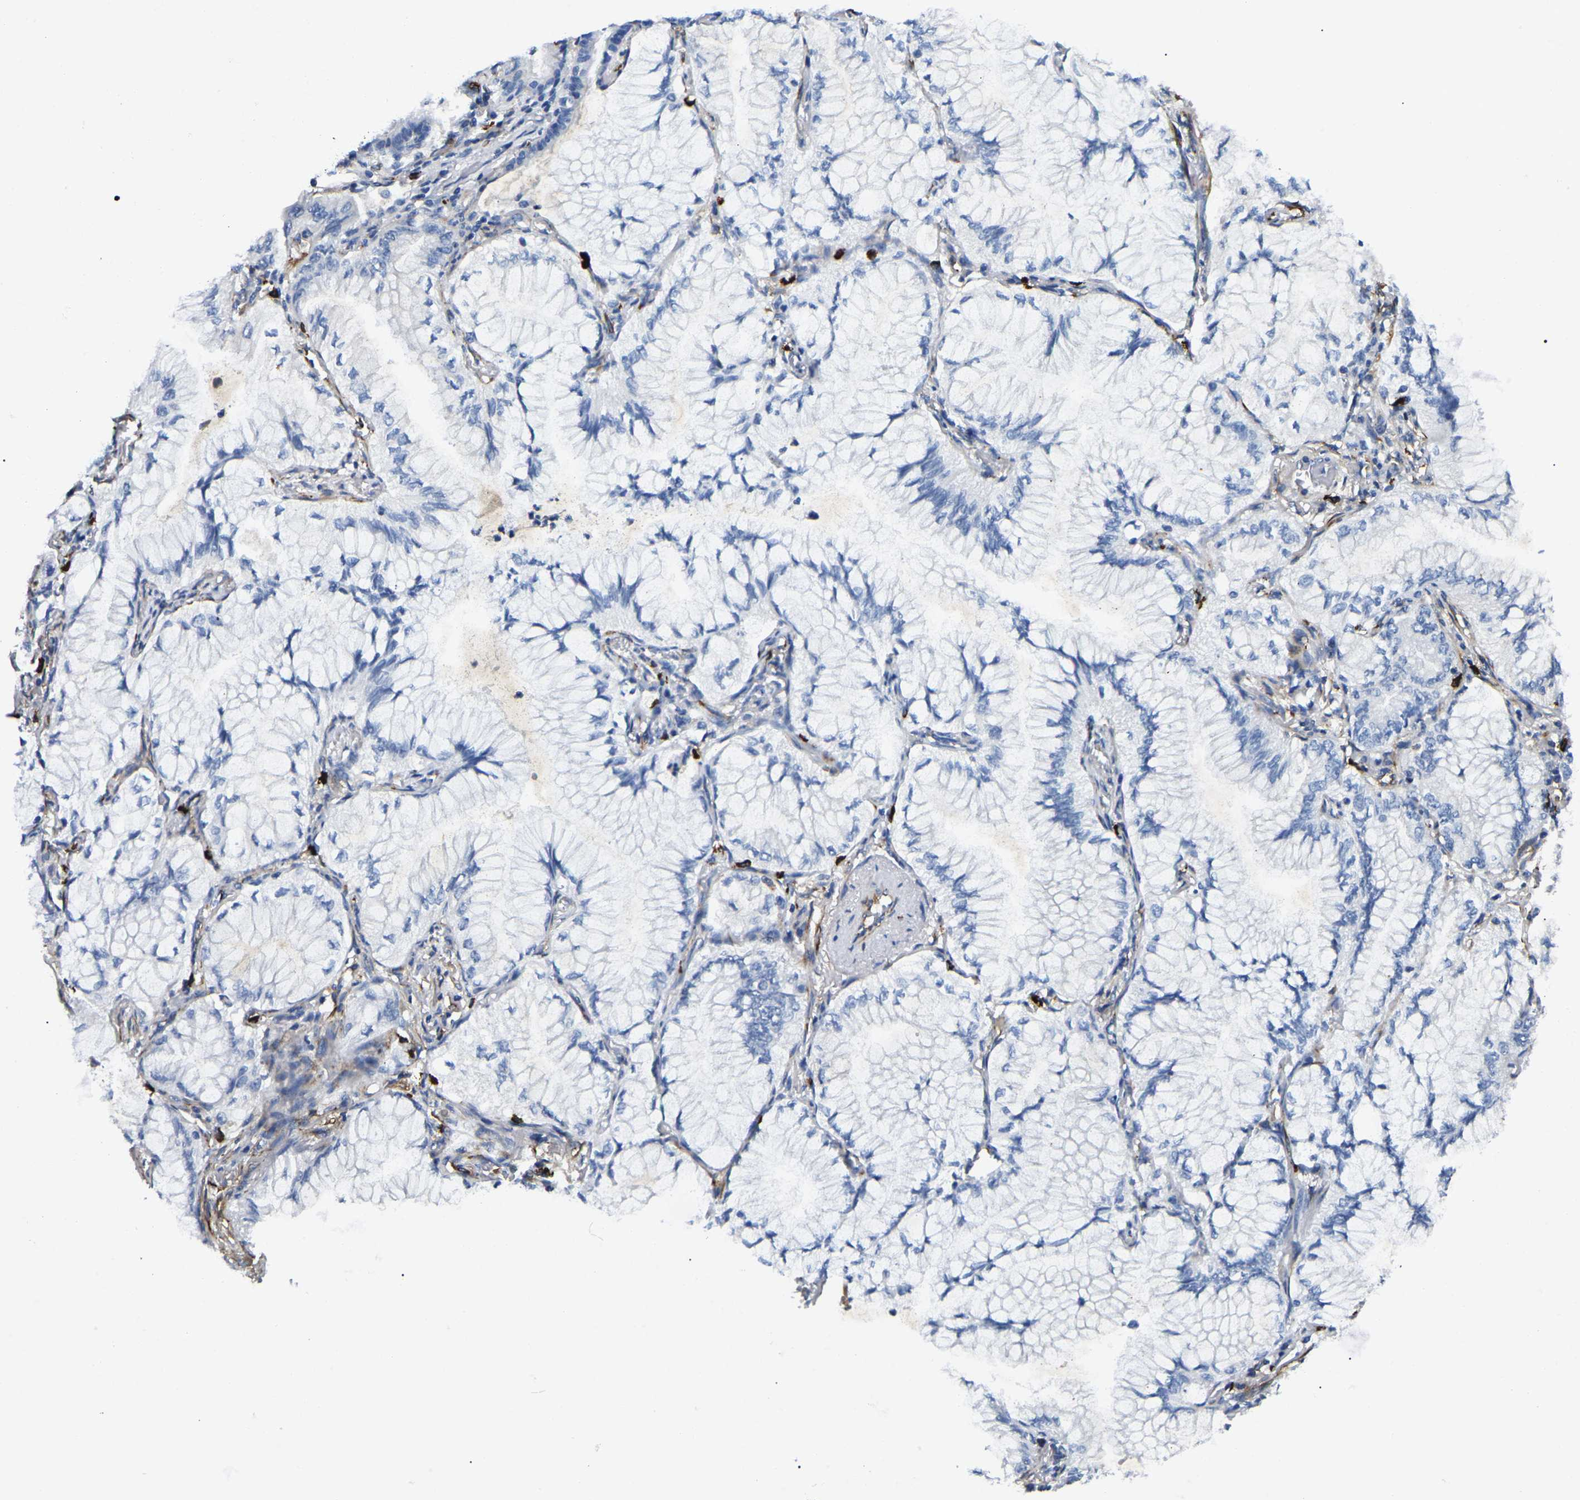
{"staining": {"intensity": "negative", "quantity": "none", "location": "none"}, "tissue": "lung cancer", "cell_type": "Tumor cells", "image_type": "cancer", "snomed": [{"axis": "morphology", "description": "Adenocarcinoma, NOS"}, {"axis": "topography", "description": "Lung"}], "caption": "IHC of adenocarcinoma (lung) reveals no positivity in tumor cells.", "gene": "DUSP8", "patient": {"sex": "female", "age": 70}}